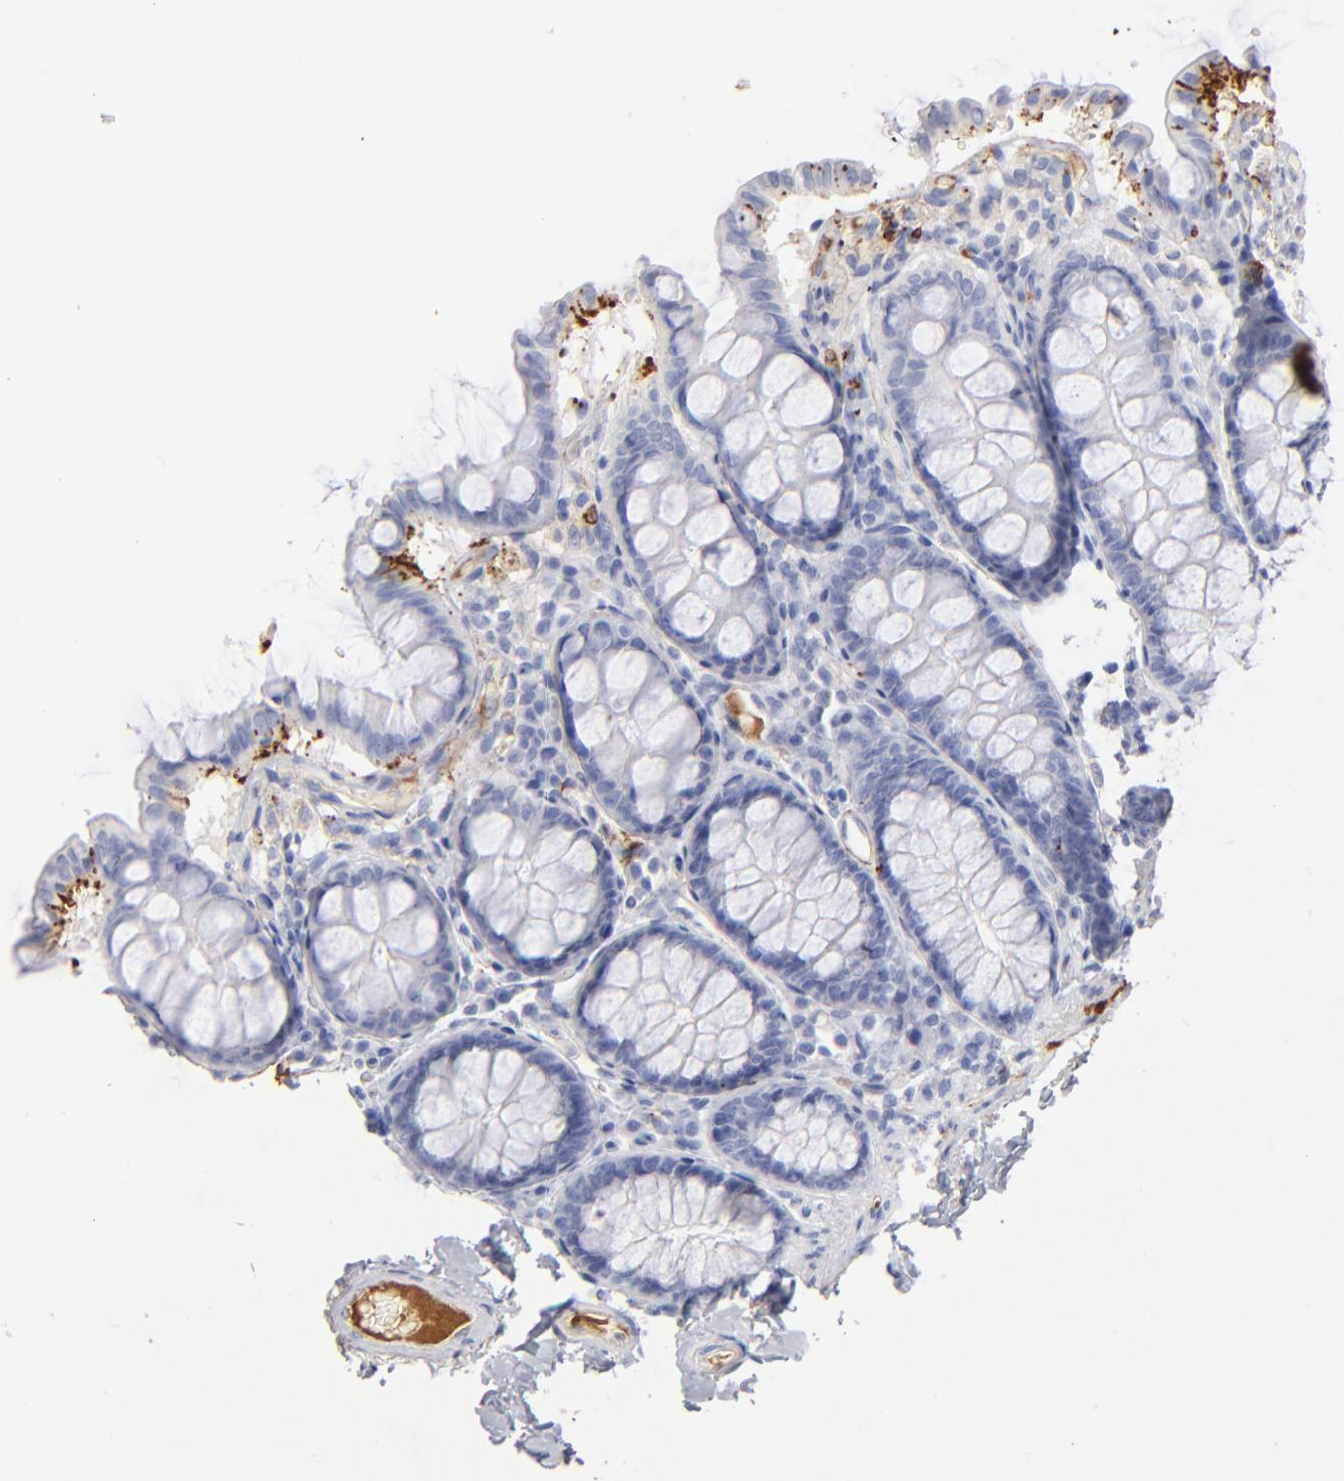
{"staining": {"intensity": "negative", "quantity": "none", "location": "none"}, "tissue": "colon", "cell_type": "Glandular cells", "image_type": "normal", "snomed": [{"axis": "morphology", "description": "Normal tissue, NOS"}, {"axis": "topography", "description": "Colon"}], "caption": "Colon stained for a protein using immunohistochemistry (IHC) reveals no staining glandular cells.", "gene": "APOH", "patient": {"sex": "female", "age": 61}}